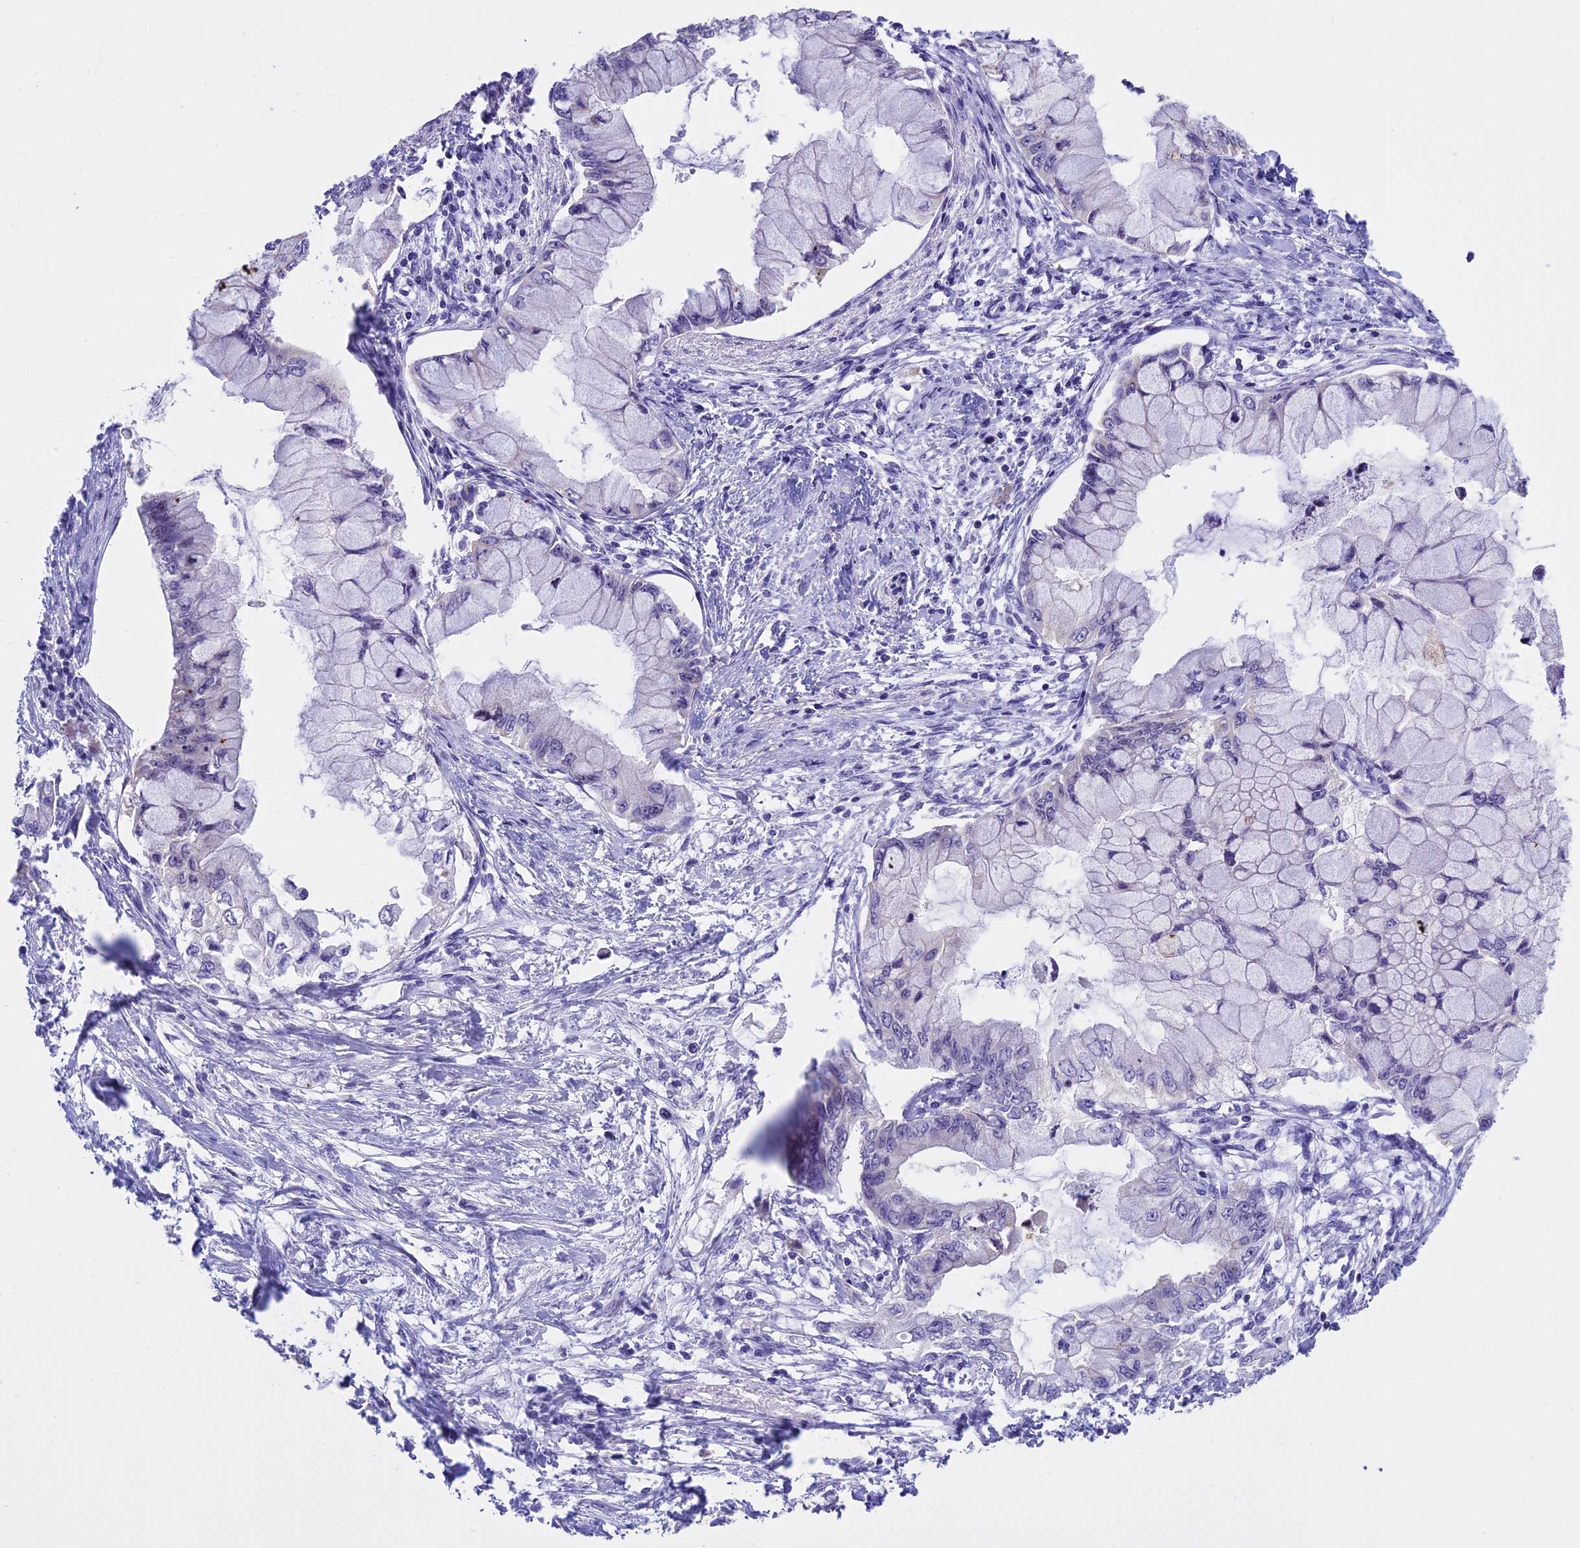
{"staining": {"intensity": "negative", "quantity": "none", "location": "none"}, "tissue": "pancreatic cancer", "cell_type": "Tumor cells", "image_type": "cancer", "snomed": [{"axis": "morphology", "description": "Adenocarcinoma, NOS"}, {"axis": "topography", "description": "Pancreas"}], "caption": "This micrograph is of adenocarcinoma (pancreatic) stained with IHC to label a protein in brown with the nuclei are counter-stained blue. There is no staining in tumor cells.", "gene": "TBL3", "patient": {"sex": "male", "age": 48}}